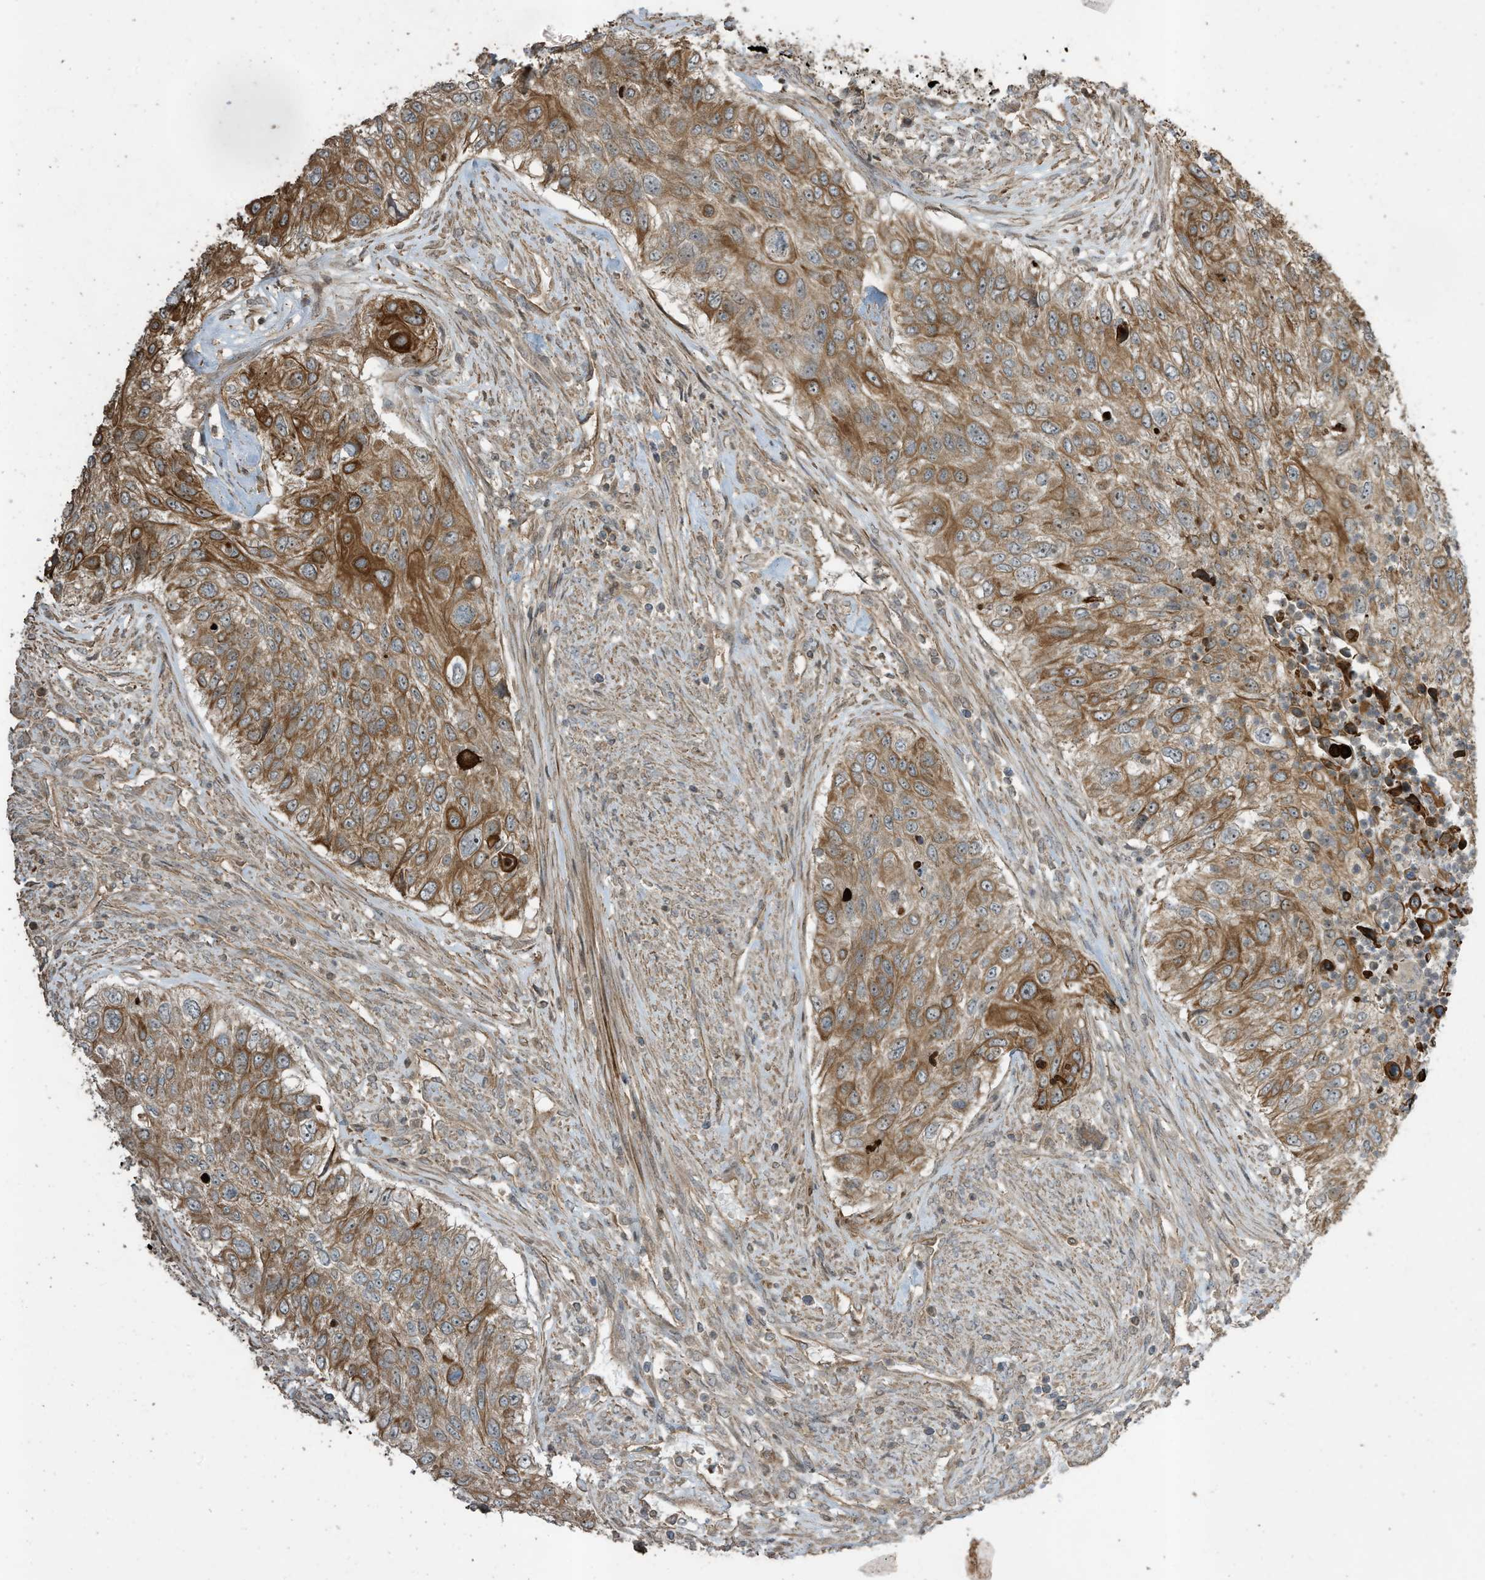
{"staining": {"intensity": "strong", "quantity": ">75%", "location": "cytoplasmic/membranous"}, "tissue": "urothelial cancer", "cell_type": "Tumor cells", "image_type": "cancer", "snomed": [{"axis": "morphology", "description": "Urothelial carcinoma, High grade"}, {"axis": "topography", "description": "Urinary bladder"}], "caption": "DAB (3,3'-diaminobenzidine) immunohistochemical staining of human high-grade urothelial carcinoma demonstrates strong cytoplasmic/membranous protein positivity in approximately >75% of tumor cells. (Stains: DAB in brown, nuclei in blue, Microscopy: brightfield microscopy at high magnification).", "gene": "ZNF653", "patient": {"sex": "female", "age": 60}}